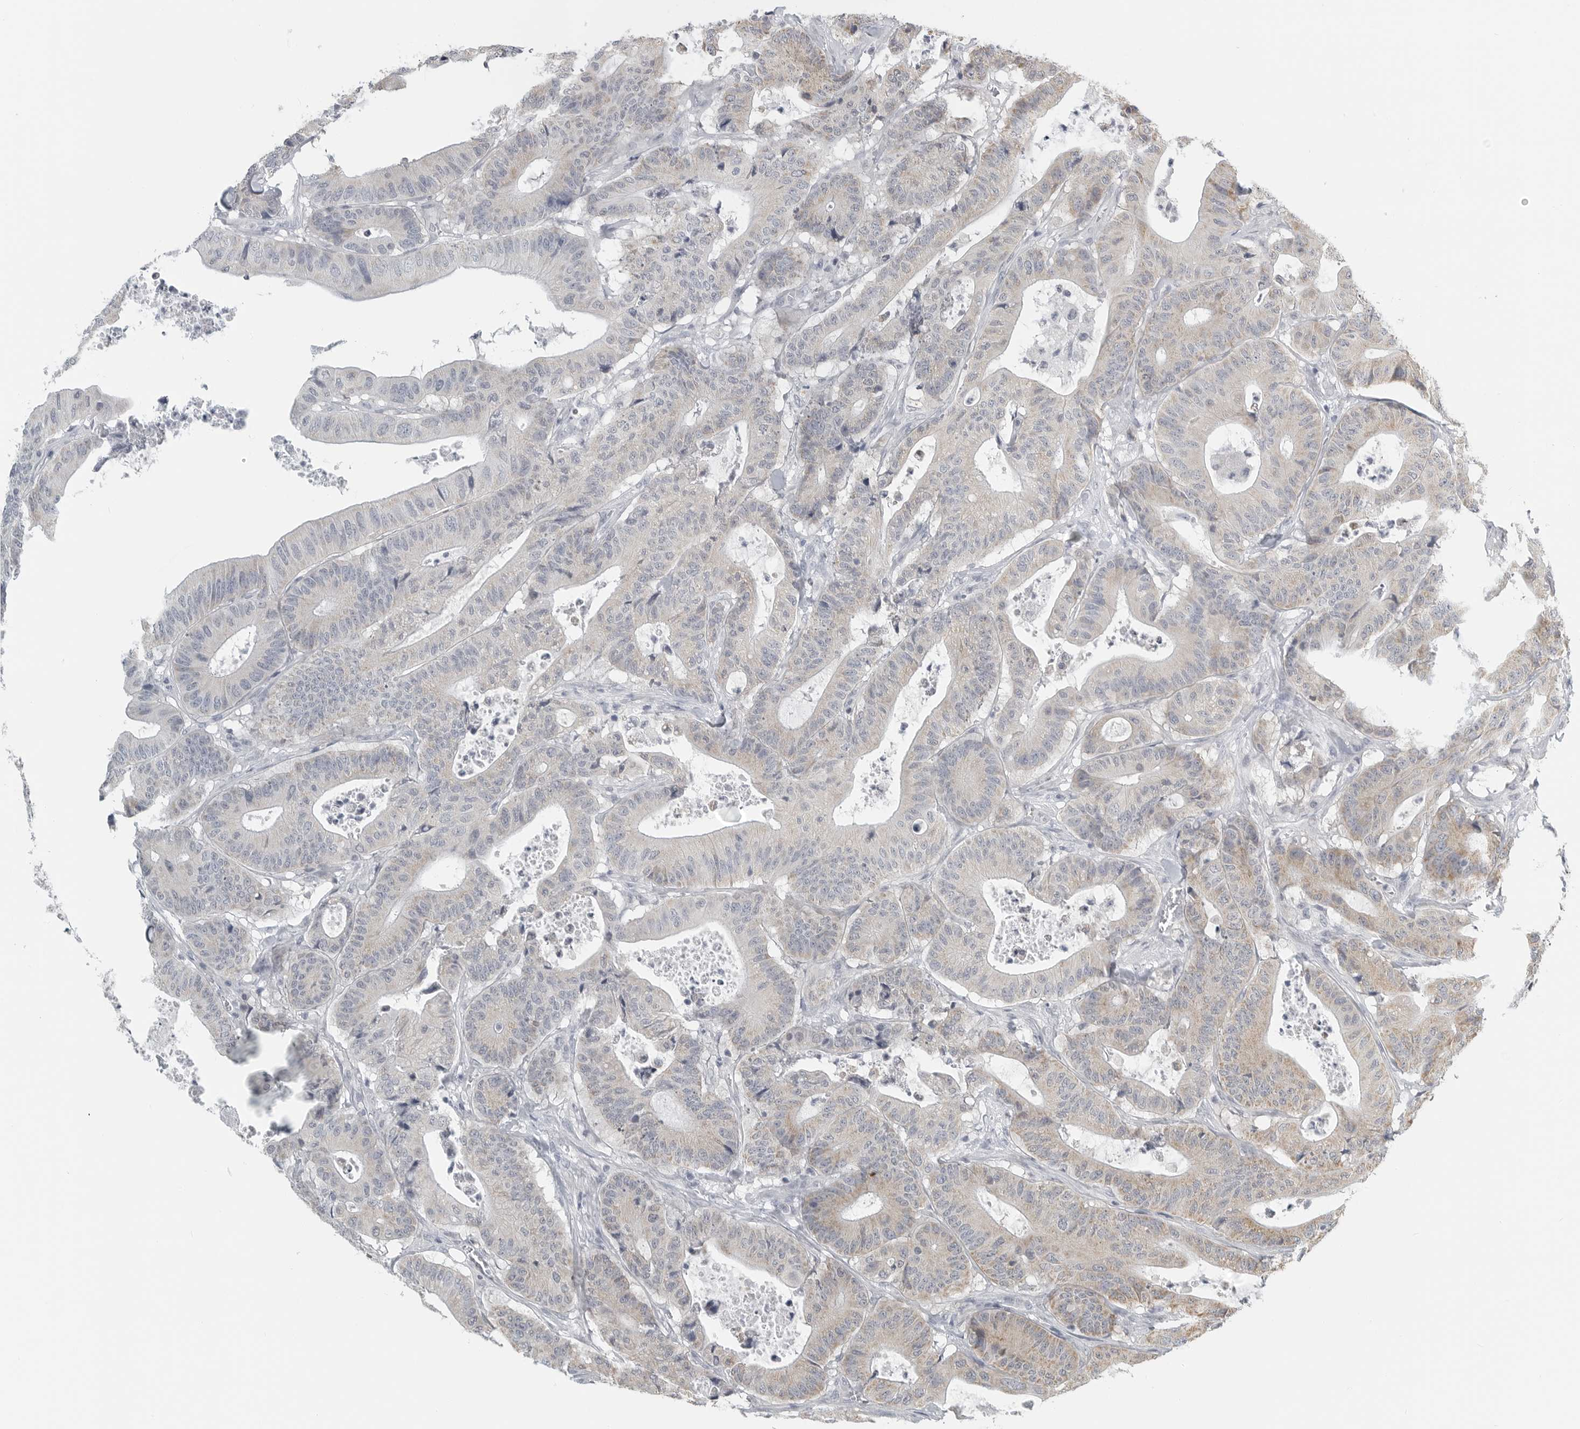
{"staining": {"intensity": "weak", "quantity": "25%-75%", "location": "cytoplasmic/membranous"}, "tissue": "colorectal cancer", "cell_type": "Tumor cells", "image_type": "cancer", "snomed": [{"axis": "morphology", "description": "Adenocarcinoma, NOS"}, {"axis": "topography", "description": "Colon"}], "caption": "The immunohistochemical stain highlights weak cytoplasmic/membranous expression in tumor cells of colorectal cancer tissue.", "gene": "IL12RB2", "patient": {"sex": "female", "age": 84}}